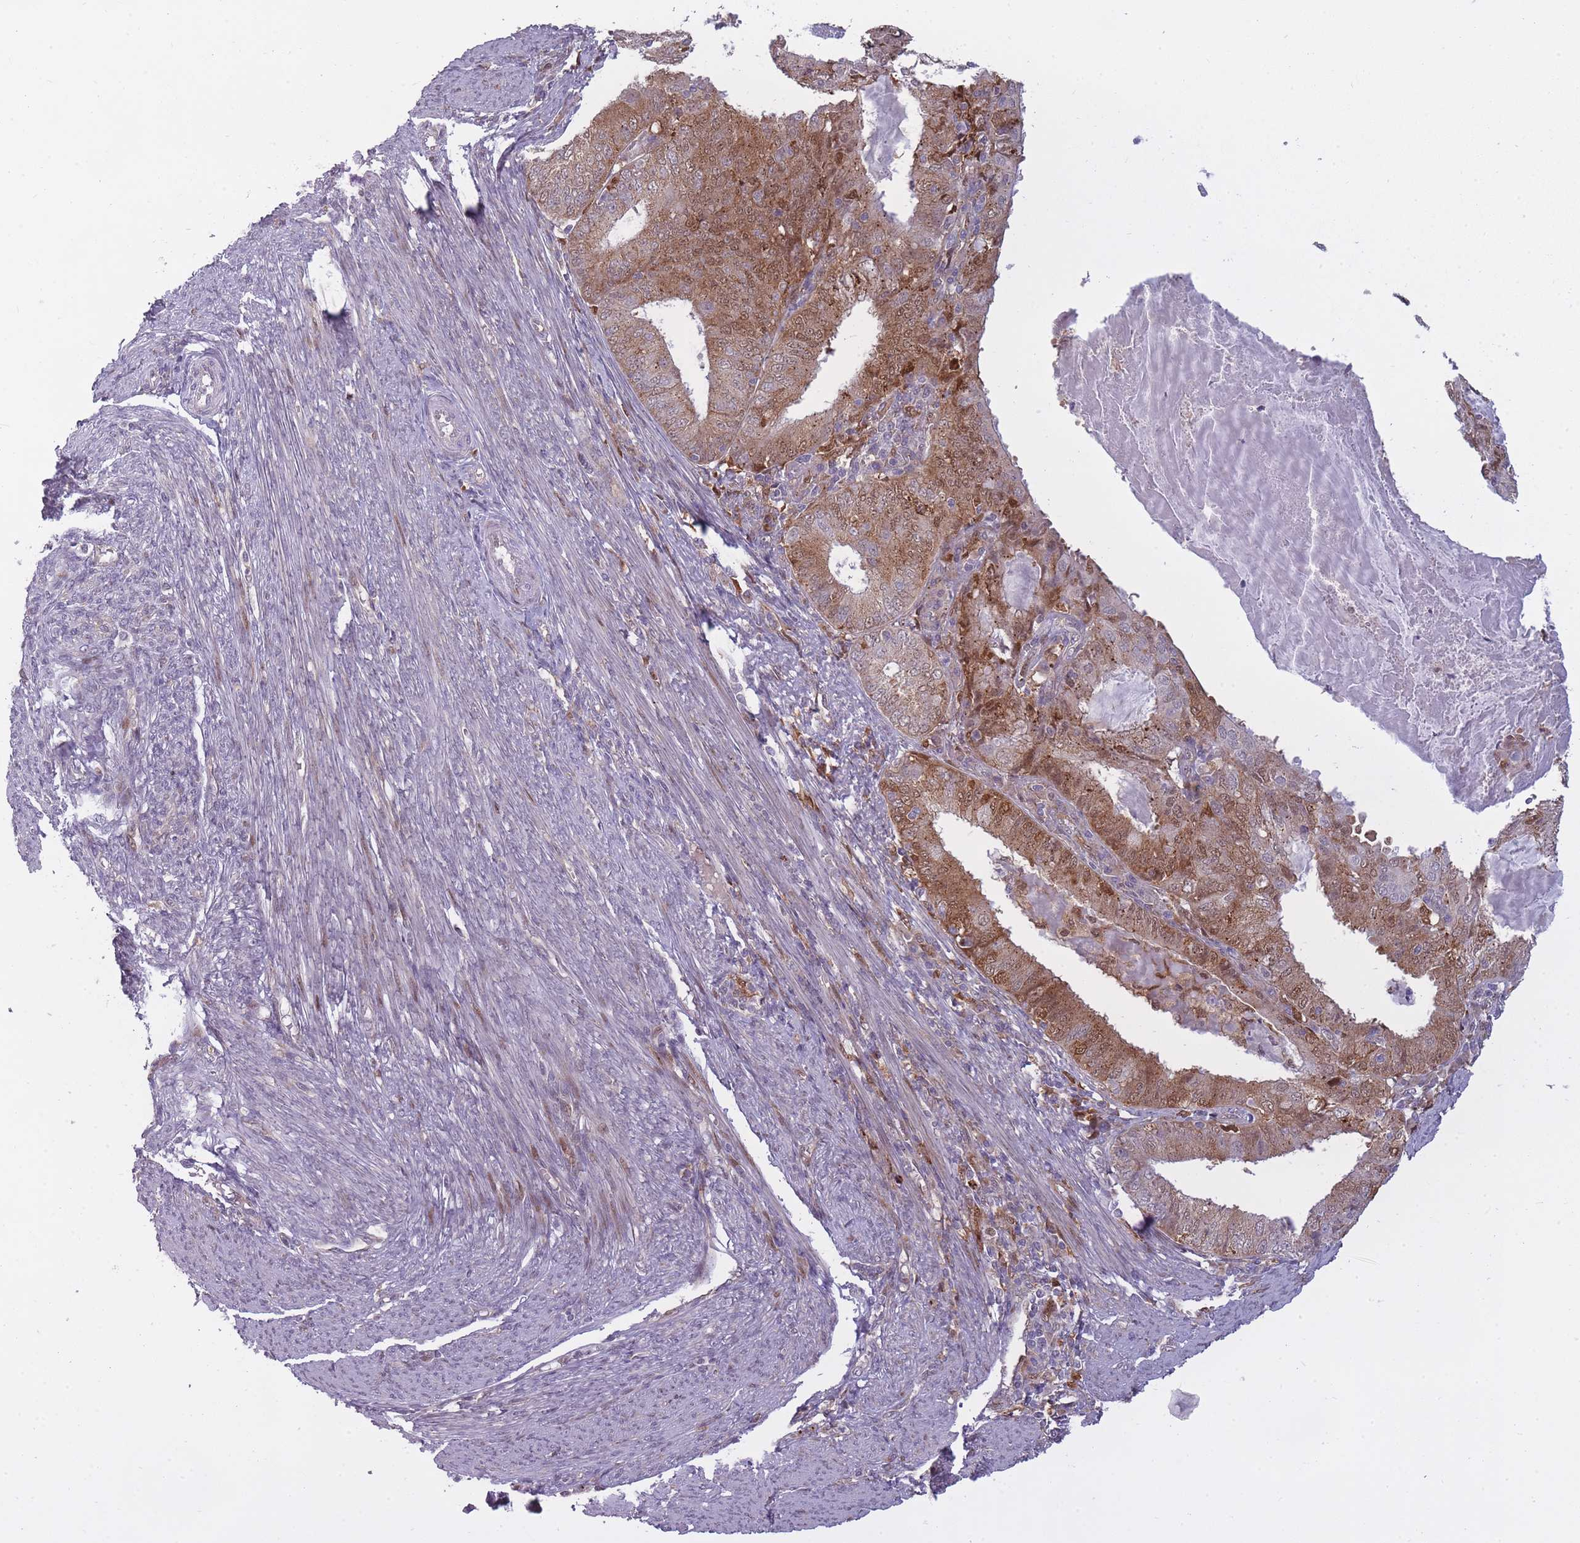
{"staining": {"intensity": "moderate", "quantity": ">75%", "location": "cytoplasmic/membranous,nuclear"}, "tissue": "endometrial cancer", "cell_type": "Tumor cells", "image_type": "cancer", "snomed": [{"axis": "morphology", "description": "Adenocarcinoma, NOS"}, {"axis": "topography", "description": "Endometrium"}], "caption": "The image shows immunohistochemical staining of endometrial cancer (adenocarcinoma). There is moderate cytoplasmic/membranous and nuclear positivity is identified in about >75% of tumor cells.", "gene": "LGALS9", "patient": {"sex": "female", "age": 57}}